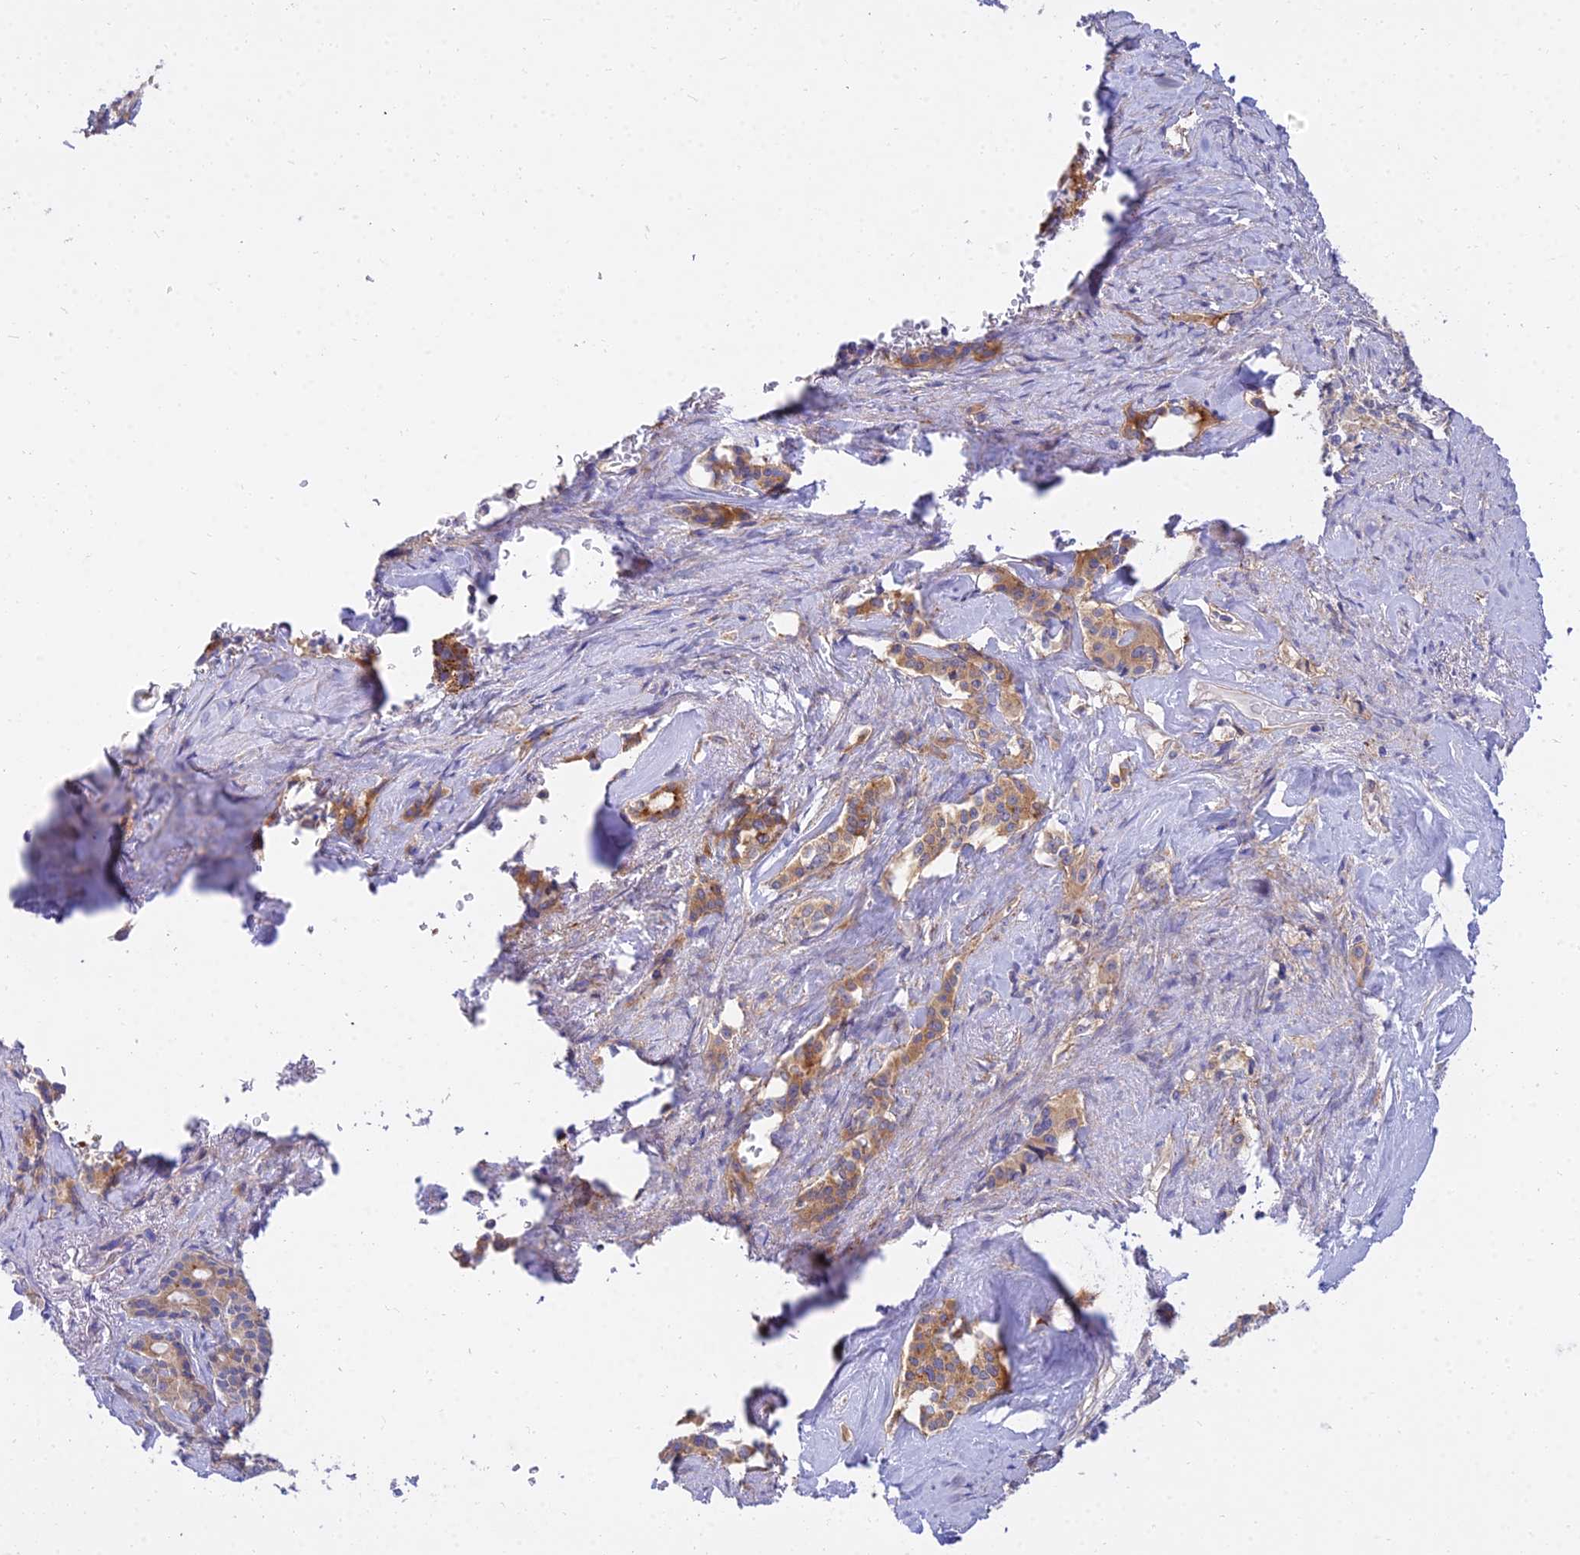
{"staining": {"intensity": "moderate", "quantity": ">75%", "location": "cytoplasmic/membranous"}, "tissue": "pancreatic cancer", "cell_type": "Tumor cells", "image_type": "cancer", "snomed": [{"axis": "morphology", "description": "Adenocarcinoma, NOS"}, {"axis": "topography", "description": "Pancreas"}], "caption": "Immunohistochemical staining of human pancreatic adenocarcinoma demonstrates medium levels of moderate cytoplasmic/membranous protein positivity in about >75% of tumor cells.", "gene": "ARL8B", "patient": {"sex": "female", "age": 74}}